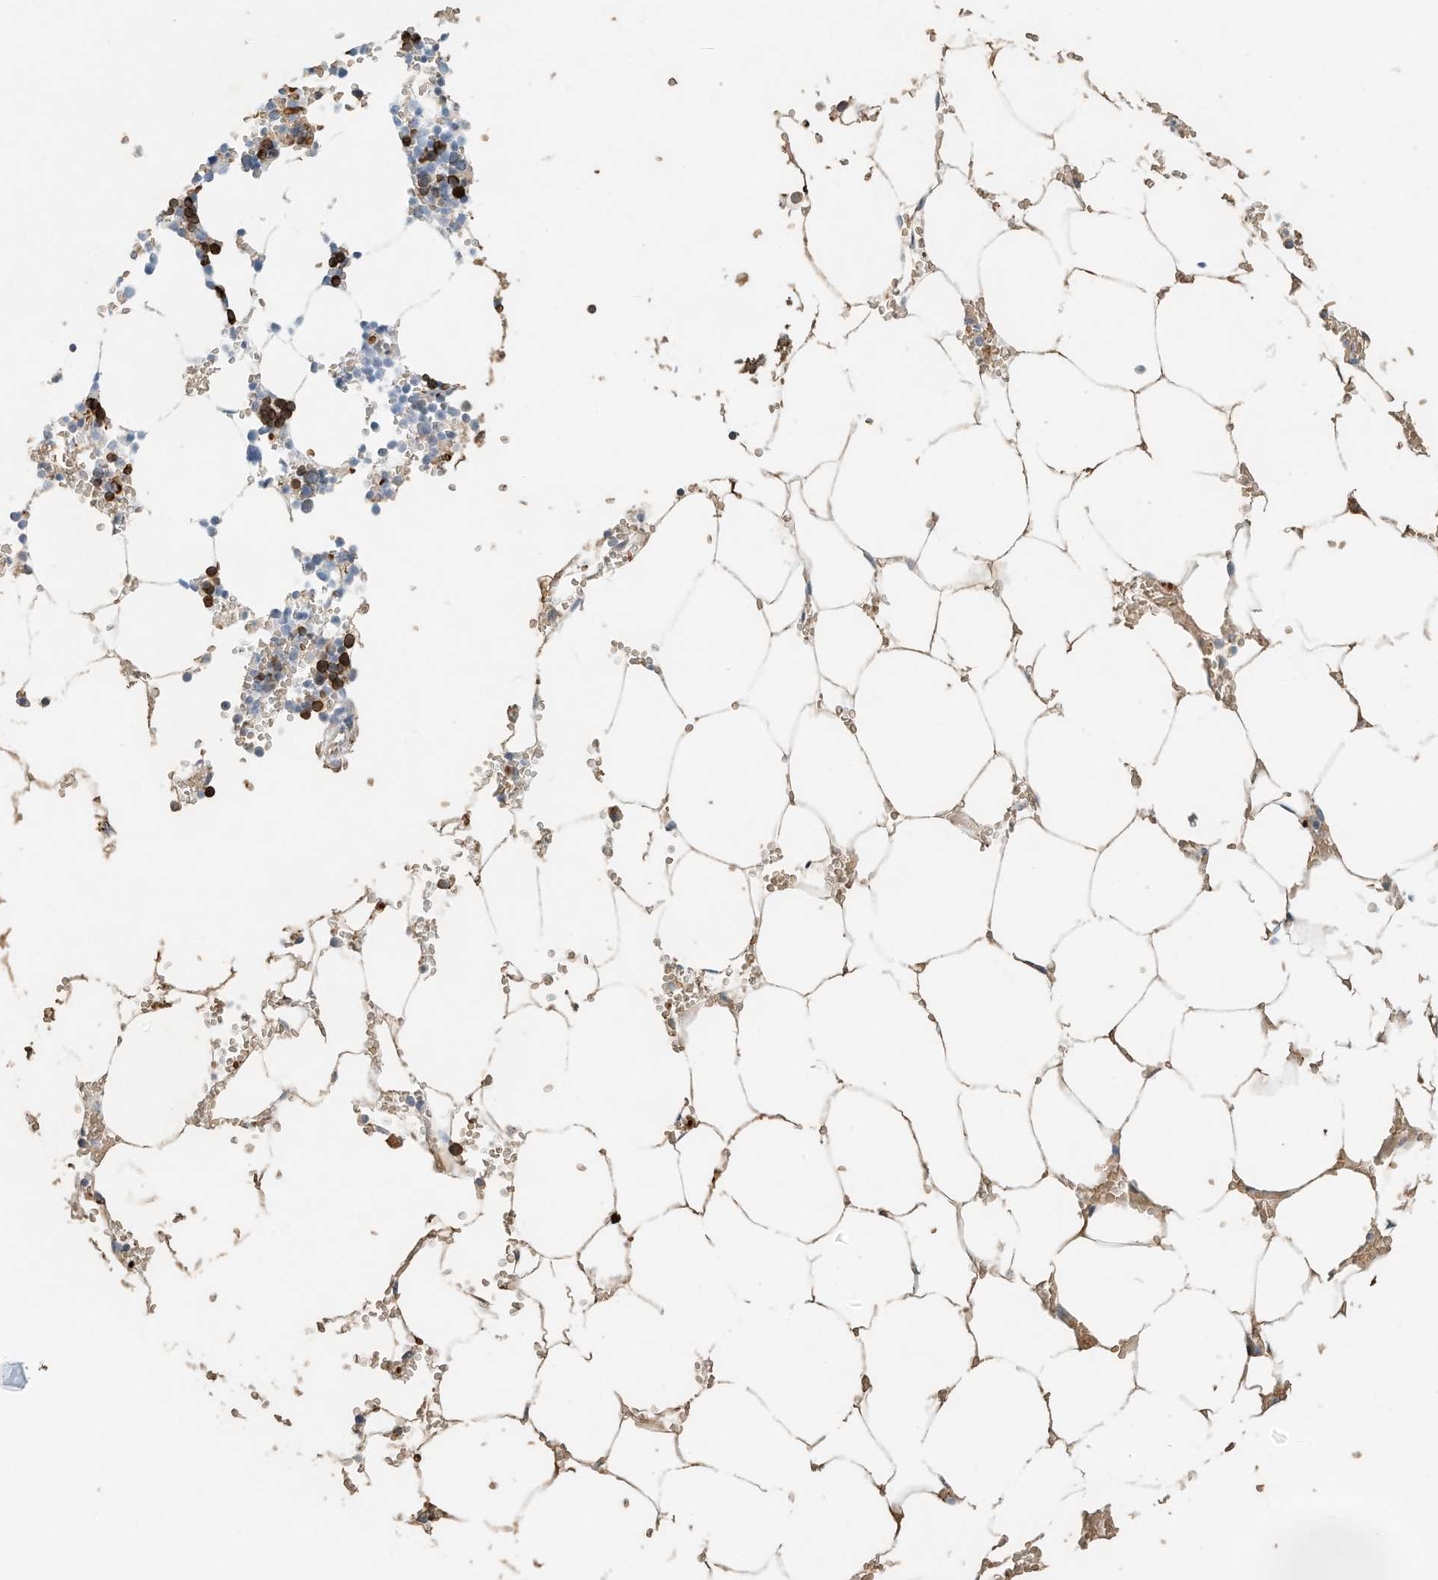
{"staining": {"intensity": "strong", "quantity": "<25%", "location": "cytoplasmic/membranous"}, "tissue": "bone marrow", "cell_type": "Hematopoietic cells", "image_type": "normal", "snomed": [{"axis": "morphology", "description": "Normal tissue, NOS"}, {"axis": "topography", "description": "Bone marrow"}], "caption": "Bone marrow stained for a protein (brown) demonstrates strong cytoplasmic/membranous positive expression in about <25% of hematopoietic cells.", "gene": "RCAN3", "patient": {"sex": "male", "age": 70}}